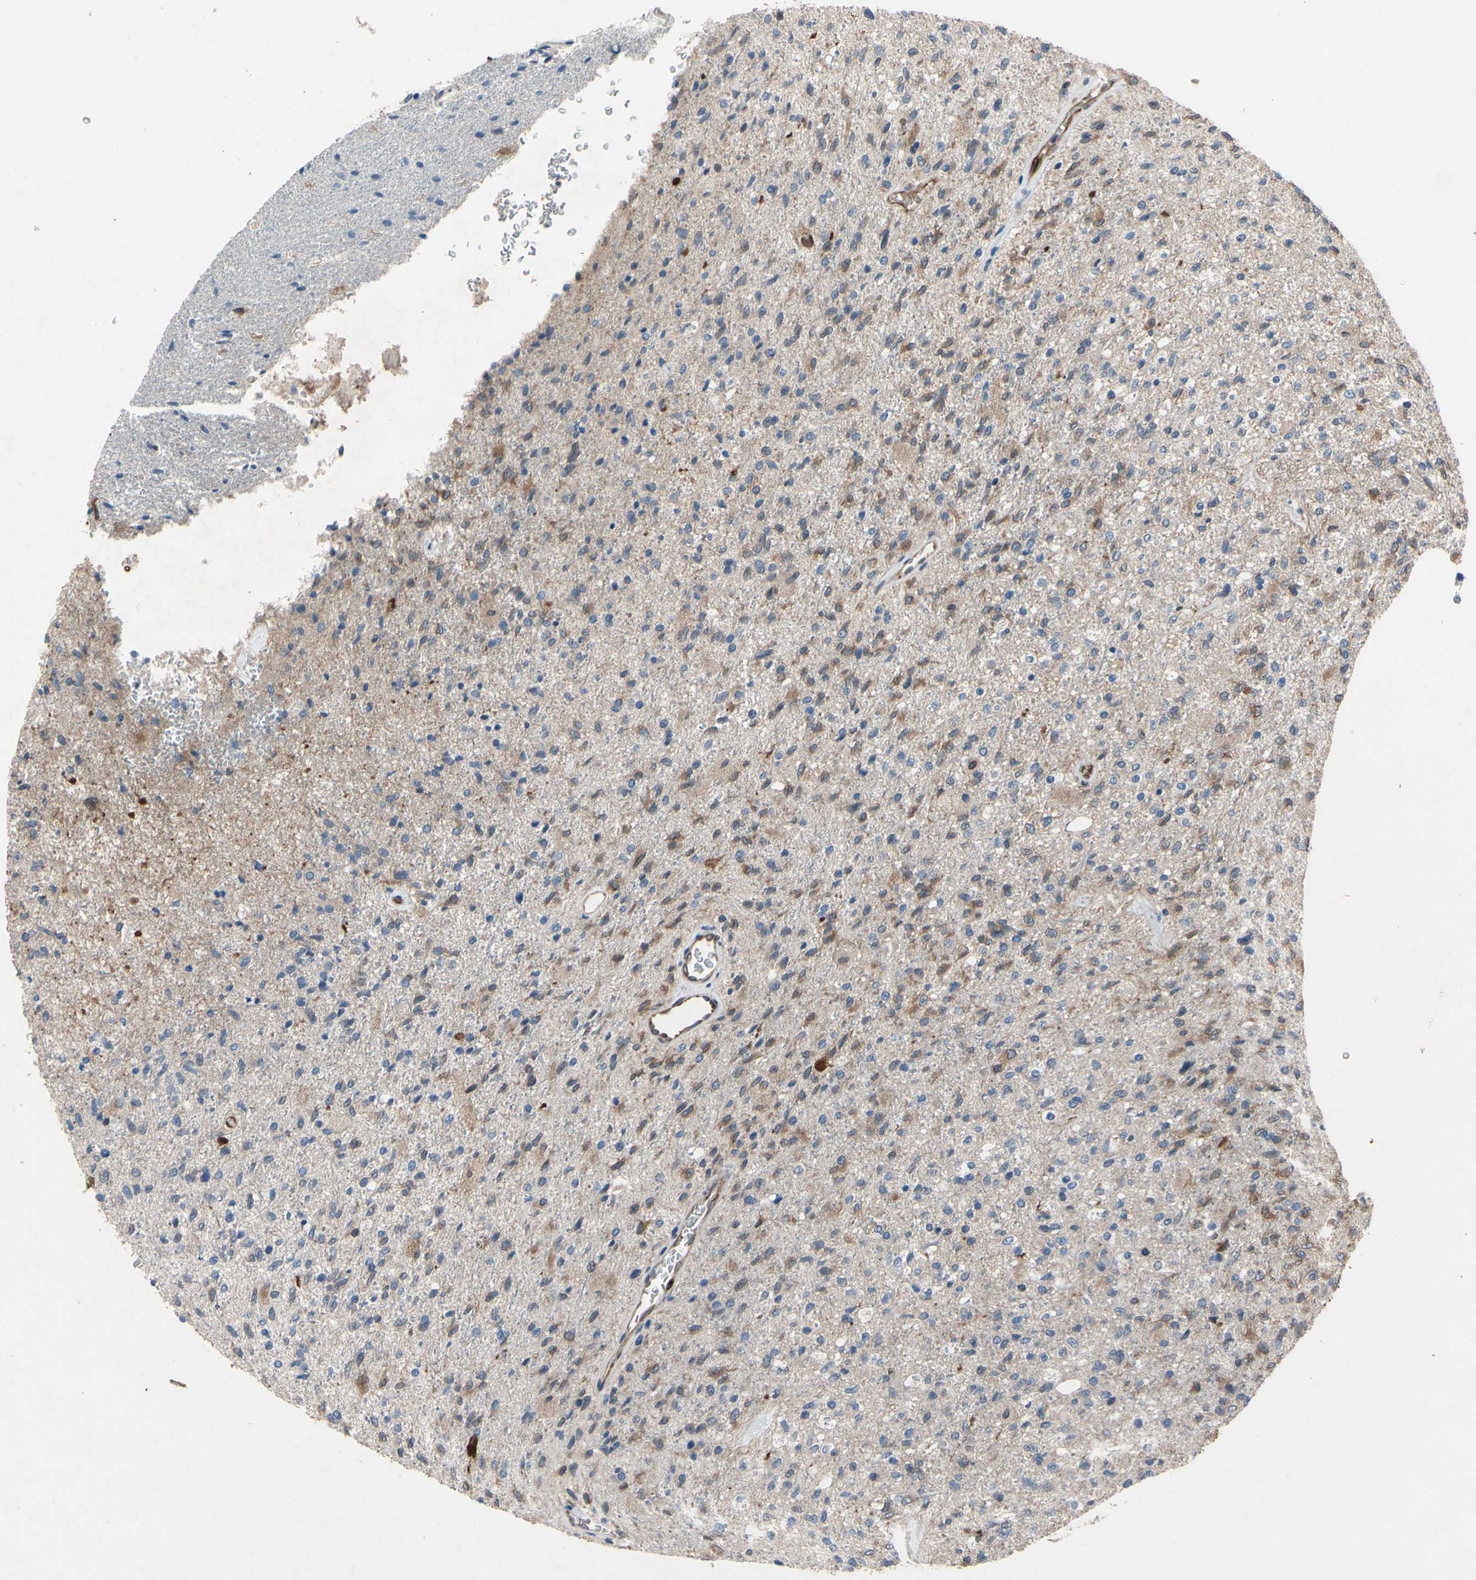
{"staining": {"intensity": "moderate", "quantity": "<25%", "location": "cytoplasmic/membranous"}, "tissue": "glioma", "cell_type": "Tumor cells", "image_type": "cancer", "snomed": [{"axis": "morphology", "description": "Normal tissue, NOS"}, {"axis": "morphology", "description": "Glioma, malignant, High grade"}, {"axis": "topography", "description": "Cerebral cortex"}], "caption": "DAB (3,3'-diaminobenzidine) immunohistochemical staining of human malignant high-grade glioma shows moderate cytoplasmic/membranous protein expression in approximately <25% of tumor cells.", "gene": "PRXL2A", "patient": {"sex": "male", "age": 77}}